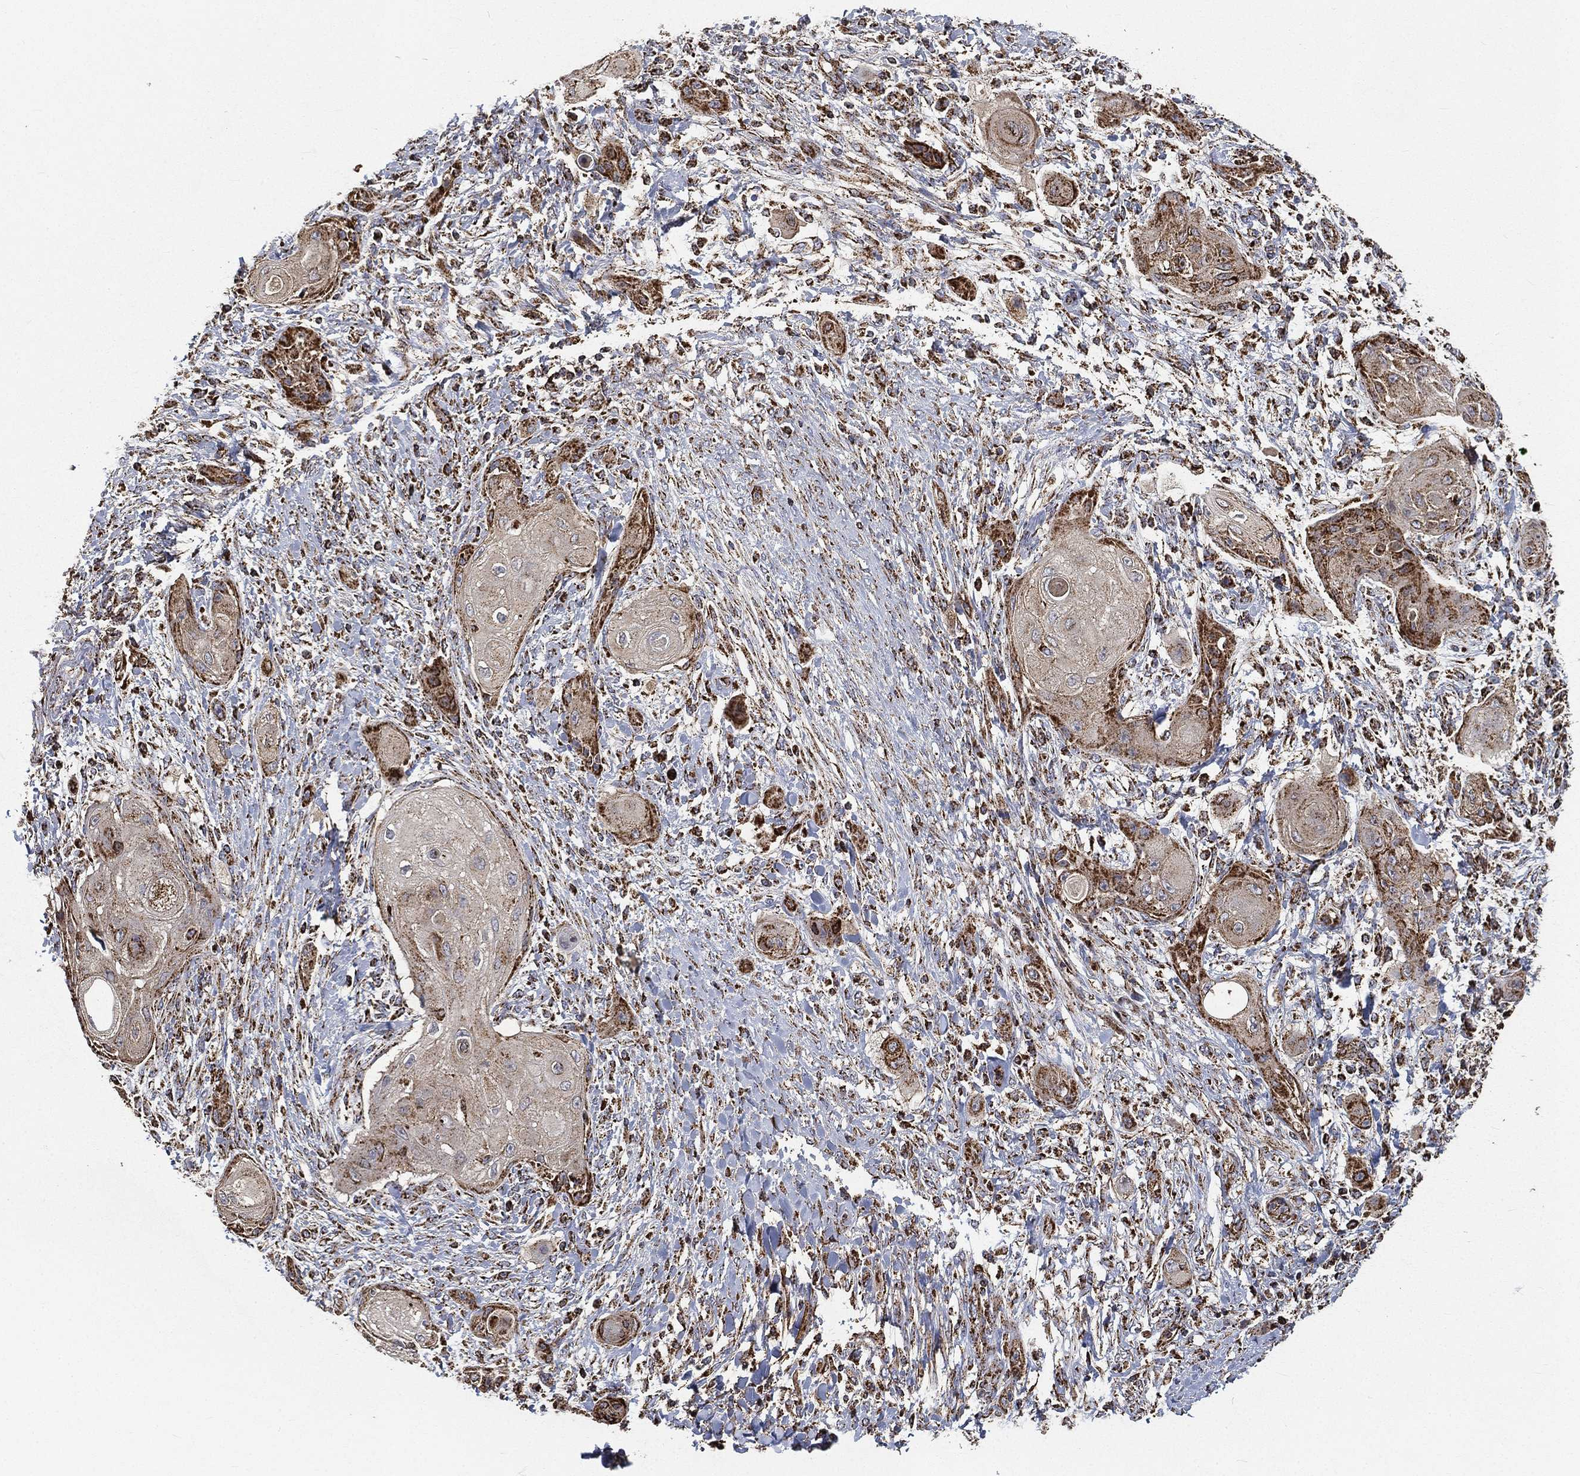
{"staining": {"intensity": "moderate", "quantity": ">75%", "location": "cytoplasmic/membranous"}, "tissue": "skin cancer", "cell_type": "Tumor cells", "image_type": "cancer", "snomed": [{"axis": "morphology", "description": "Squamous cell carcinoma, NOS"}, {"axis": "topography", "description": "Skin"}], "caption": "A brown stain labels moderate cytoplasmic/membranous positivity of a protein in skin cancer (squamous cell carcinoma) tumor cells.", "gene": "SLC38A7", "patient": {"sex": "male", "age": 62}}